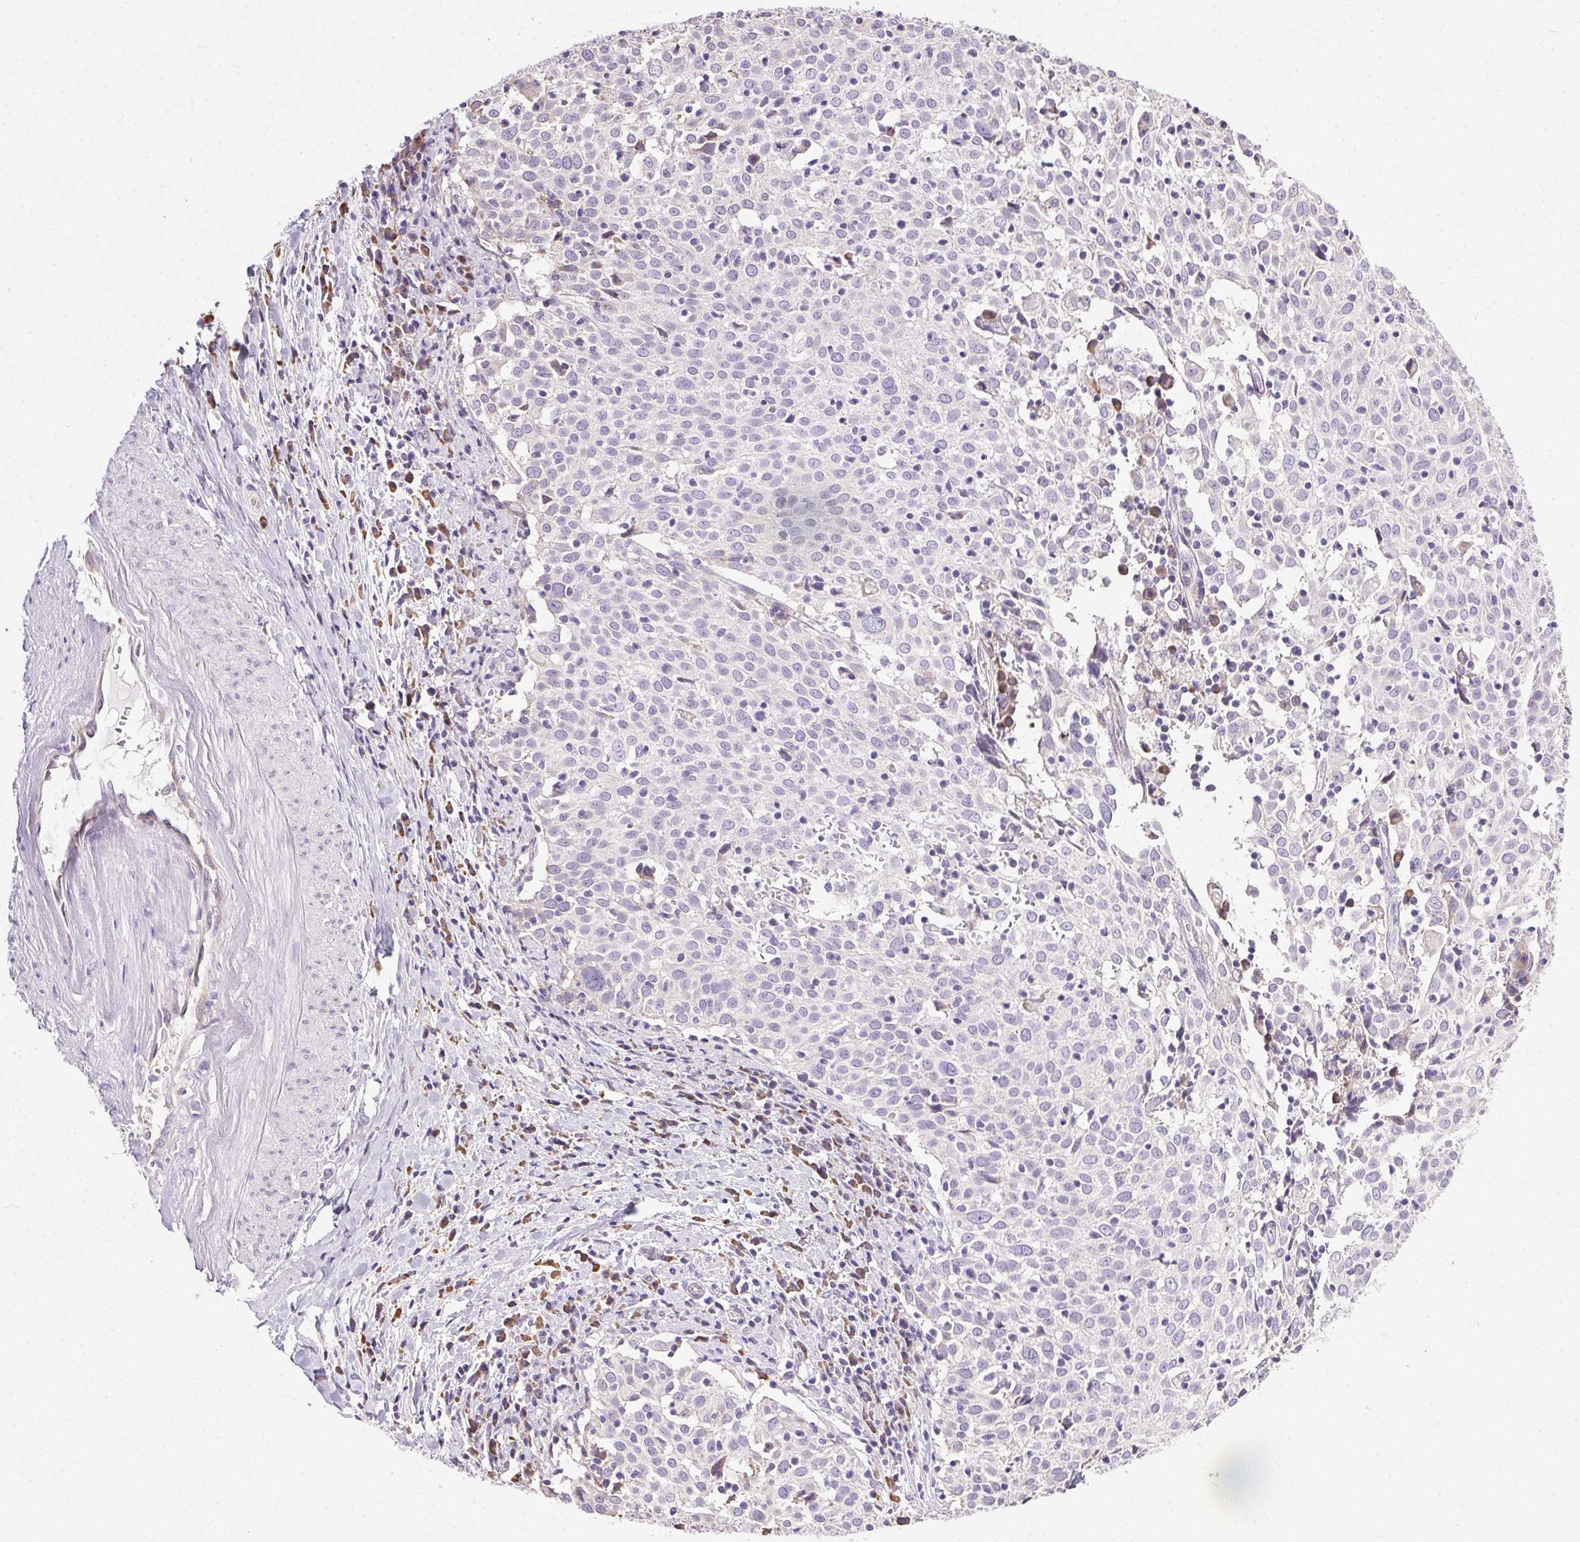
{"staining": {"intensity": "negative", "quantity": "none", "location": "none"}, "tissue": "cervical cancer", "cell_type": "Tumor cells", "image_type": "cancer", "snomed": [{"axis": "morphology", "description": "Squamous cell carcinoma, NOS"}, {"axis": "topography", "description": "Cervix"}], "caption": "DAB immunohistochemical staining of human cervical cancer (squamous cell carcinoma) displays no significant expression in tumor cells.", "gene": "SNX31", "patient": {"sex": "female", "age": 39}}